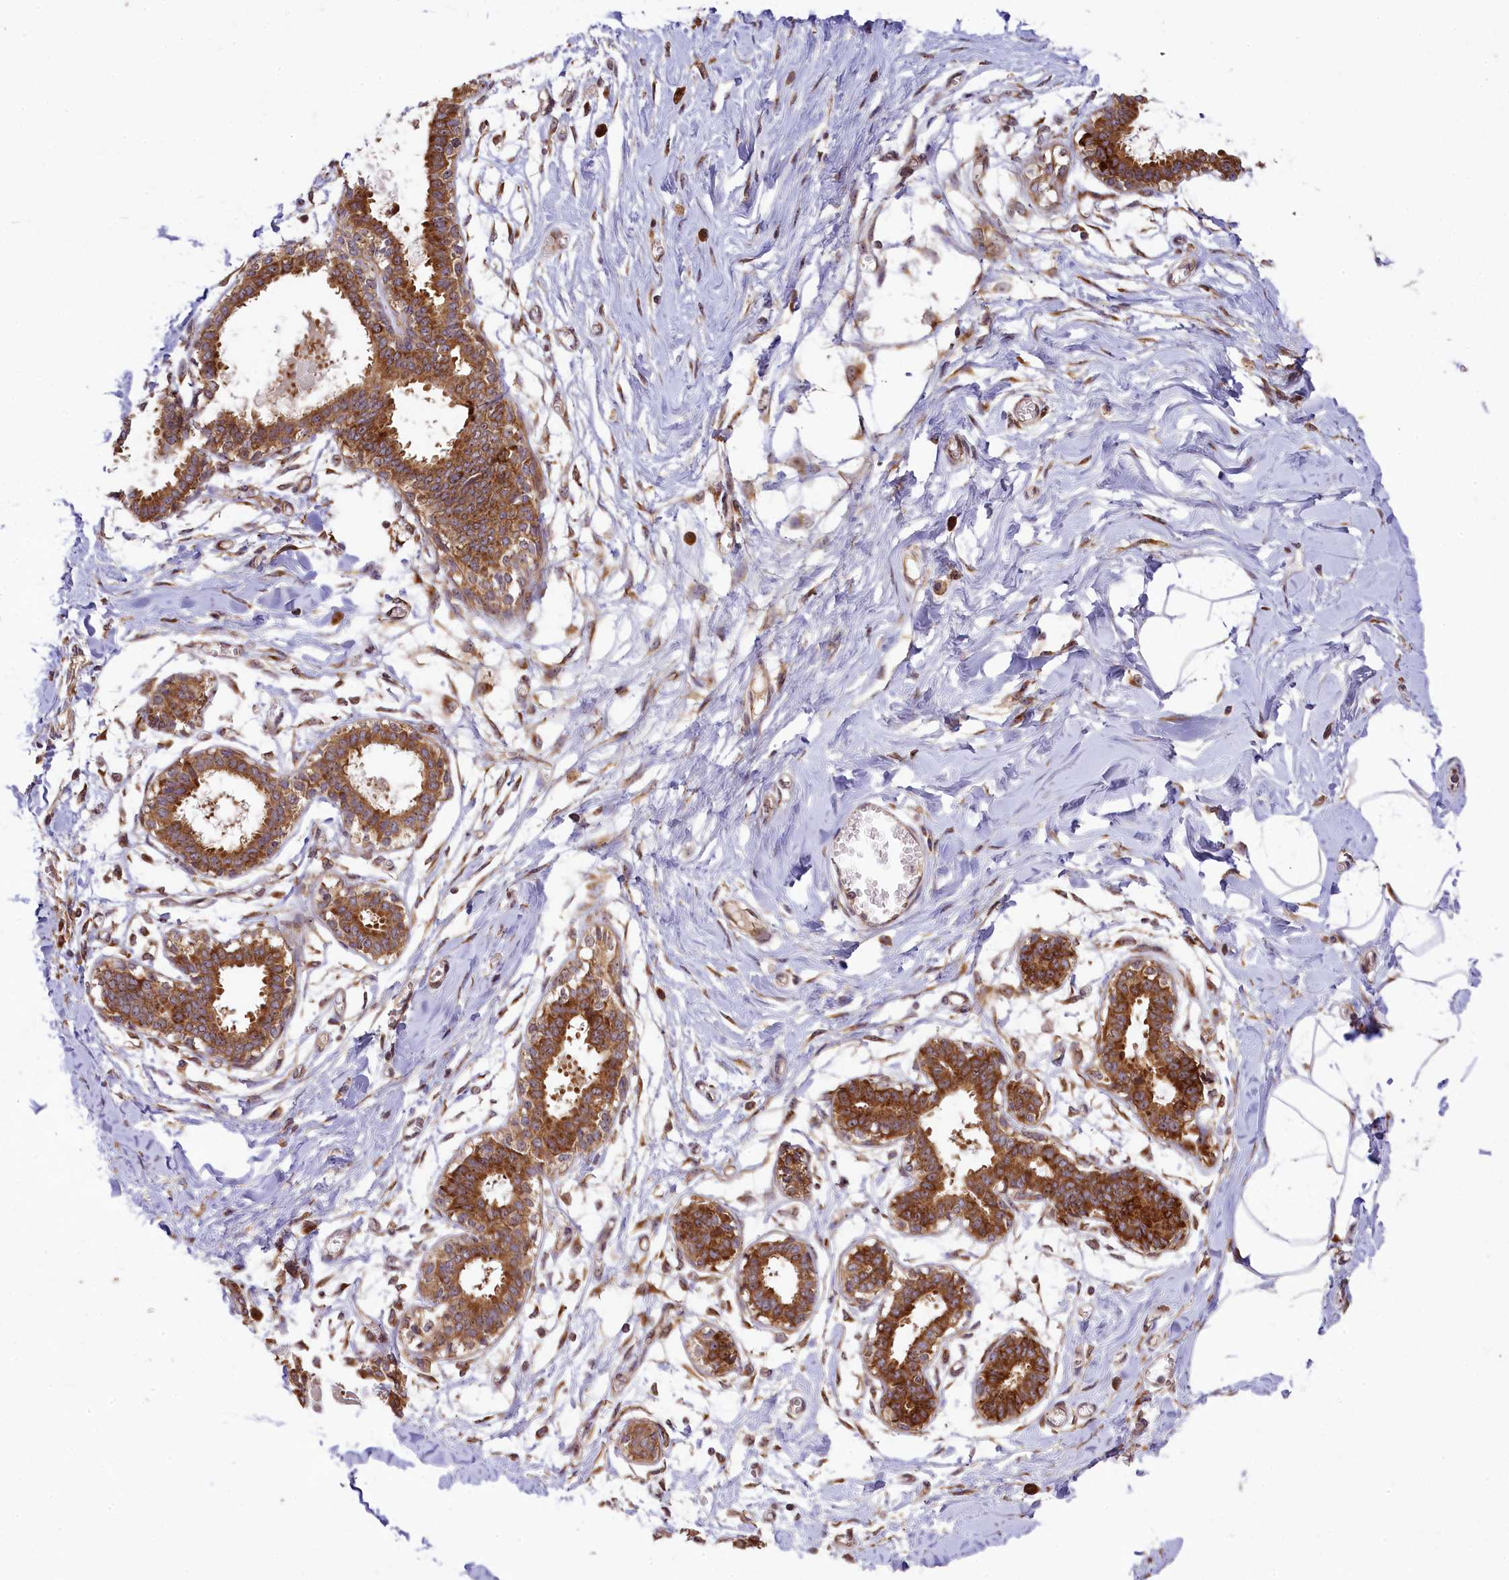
{"staining": {"intensity": "moderate", "quantity": ">75%", "location": "cytoplasmic/membranous"}, "tissue": "breast", "cell_type": "Adipocytes", "image_type": "normal", "snomed": [{"axis": "morphology", "description": "Normal tissue, NOS"}, {"axis": "topography", "description": "Breast"}], "caption": "Immunohistochemical staining of unremarkable breast exhibits >75% levels of moderate cytoplasmic/membranous protein positivity in approximately >75% of adipocytes.", "gene": "LARP4", "patient": {"sex": "female", "age": 27}}